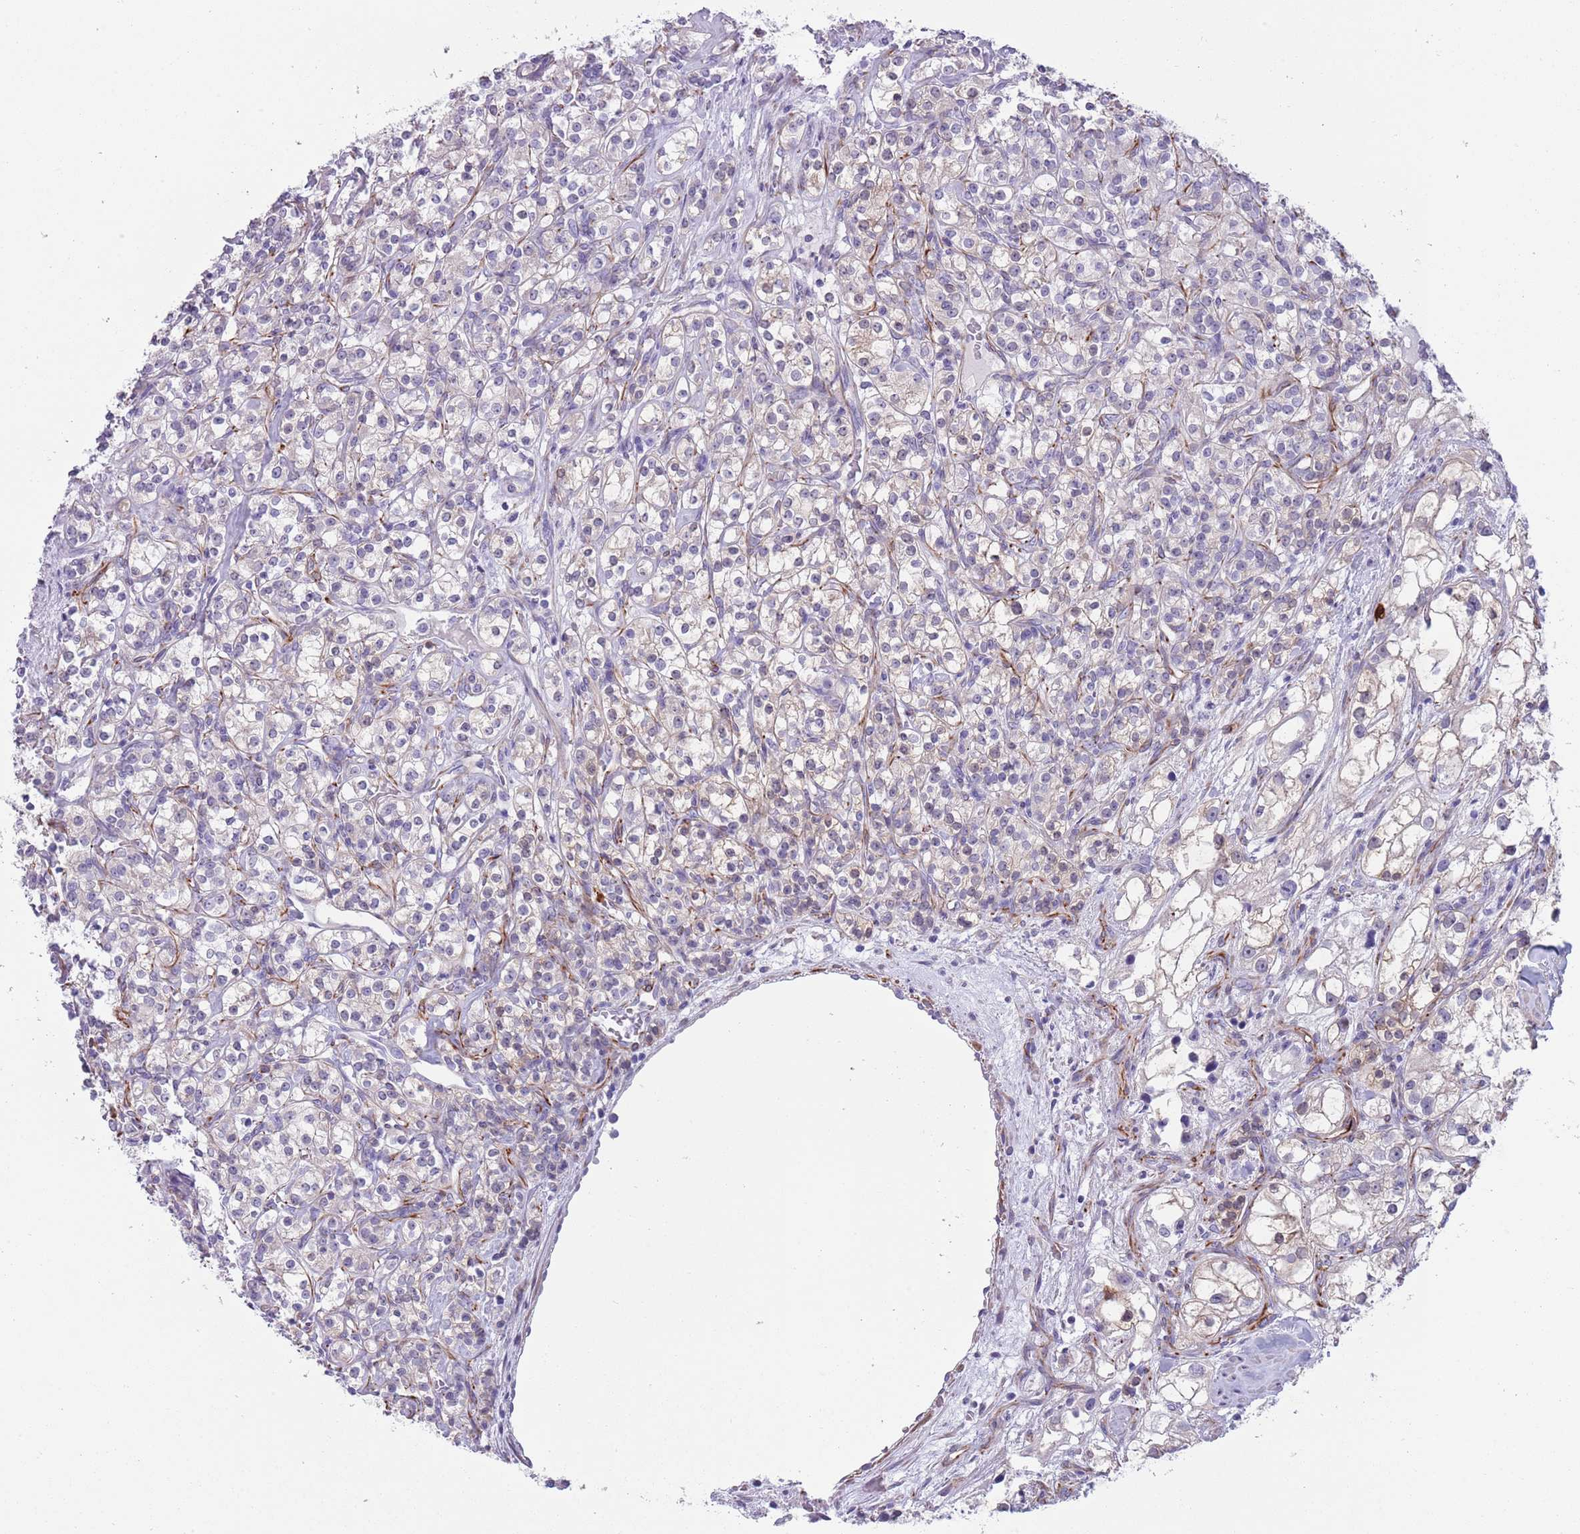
{"staining": {"intensity": "negative", "quantity": "none", "location": "none"}, "tissue": "renal cancer", "cell_type": "Tumor cells", "image_type": "cancer", "snomed": [{"axis": "morphology", "description": "Adenocarcinoma, NOS"}, {"axis": "topography", "description": "Kidney"}], "caption": "Image shows no significant protein staining in tumor cells of renal adenocarcinoma. (DAB (3,3'-diaminobenzidine) IHC, high magnification).", "gene": "TSGA13", "patient": {"sex": "male", "age": 77}}